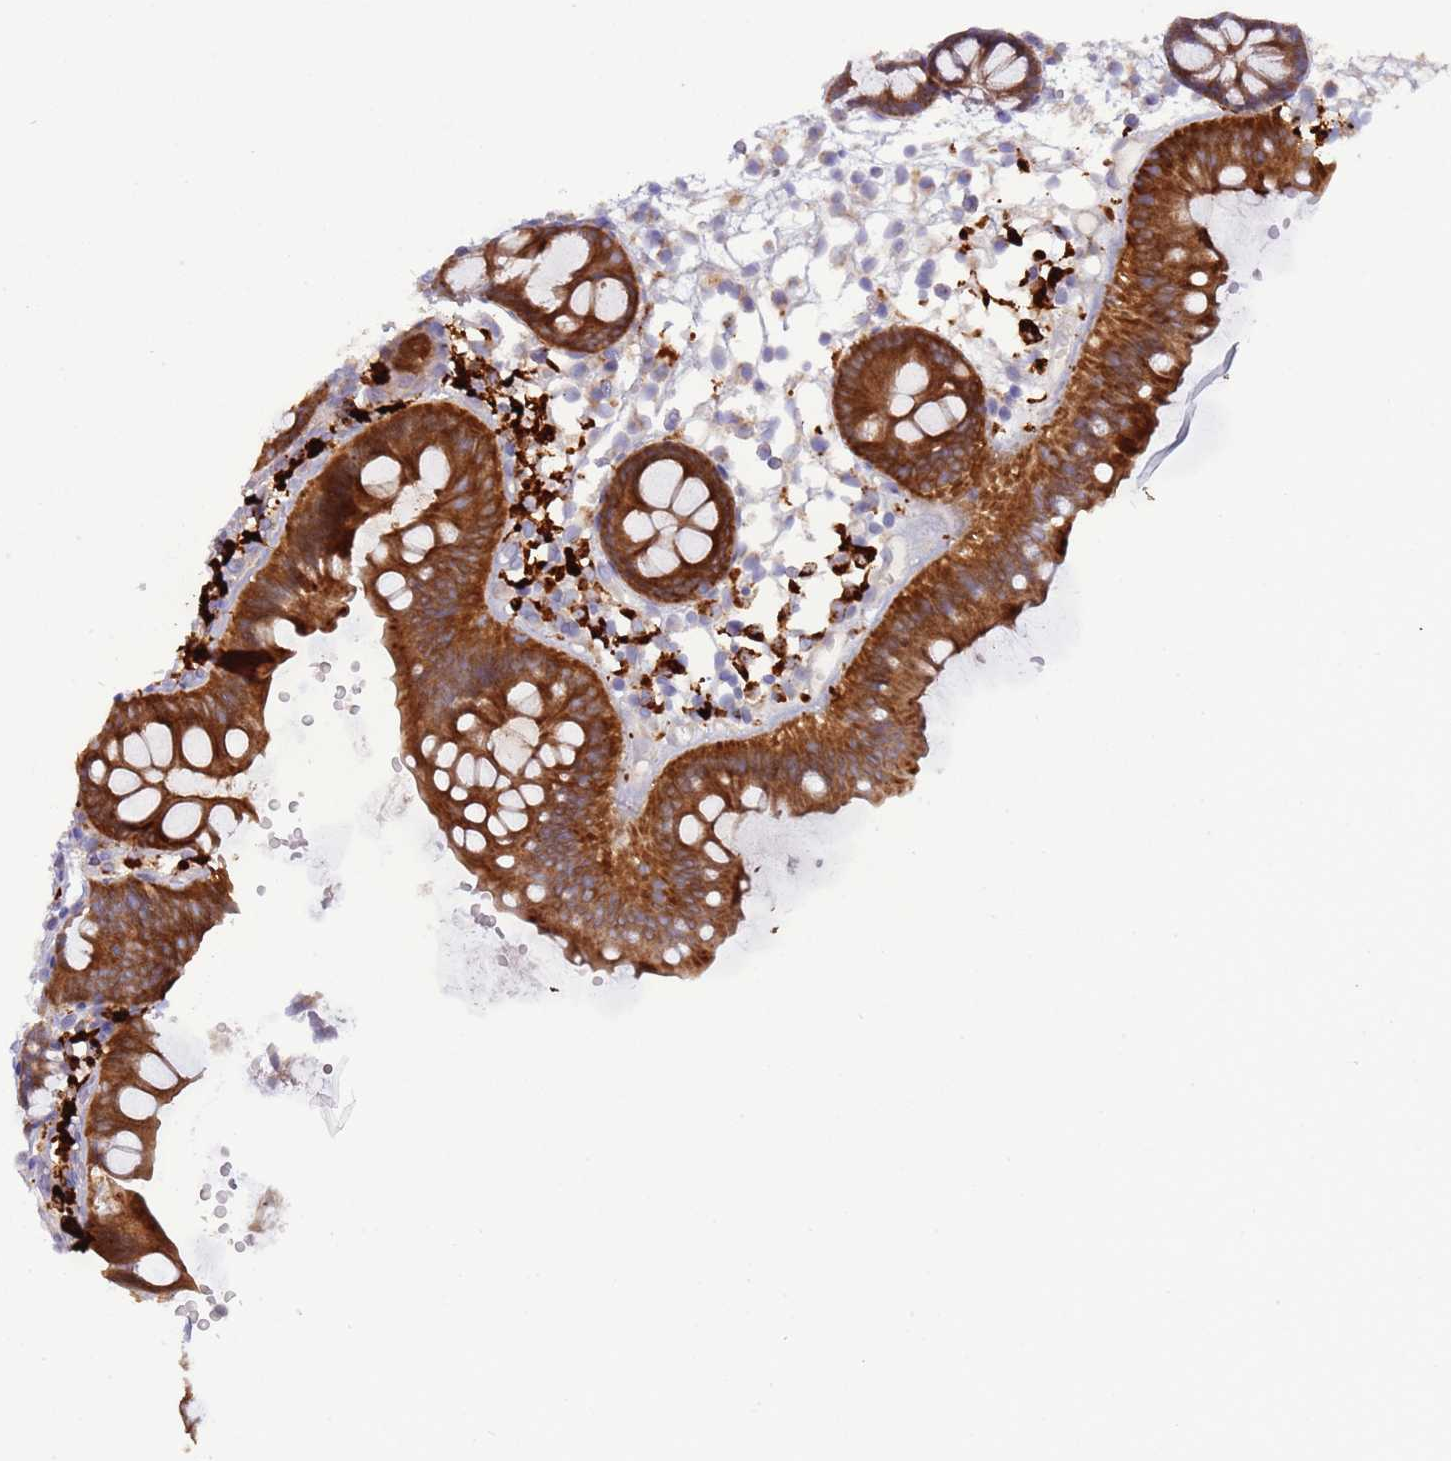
{"staining": {"intensity": "weak", "quantity": ">75%", "location": "cytoplasmic/membranous"}, "tissue": "colon", "cell_type": "Endothelial cells", "image_type": "normal", "snomed": [{"axis": "morphology", "description": "Normal tissue, NOS"}, {"axis": "topography", "description": "Colon"}], "caption": "A low amount of weak cytoplasmic/membranous expression is seen in approximately >75% of endothelial cells in benign colon. The protein of interest is shown in brown color, while the nuclei are stained blue.", "gene": "UQCRQ", "patient": {"sex": "male", "age": 56}}